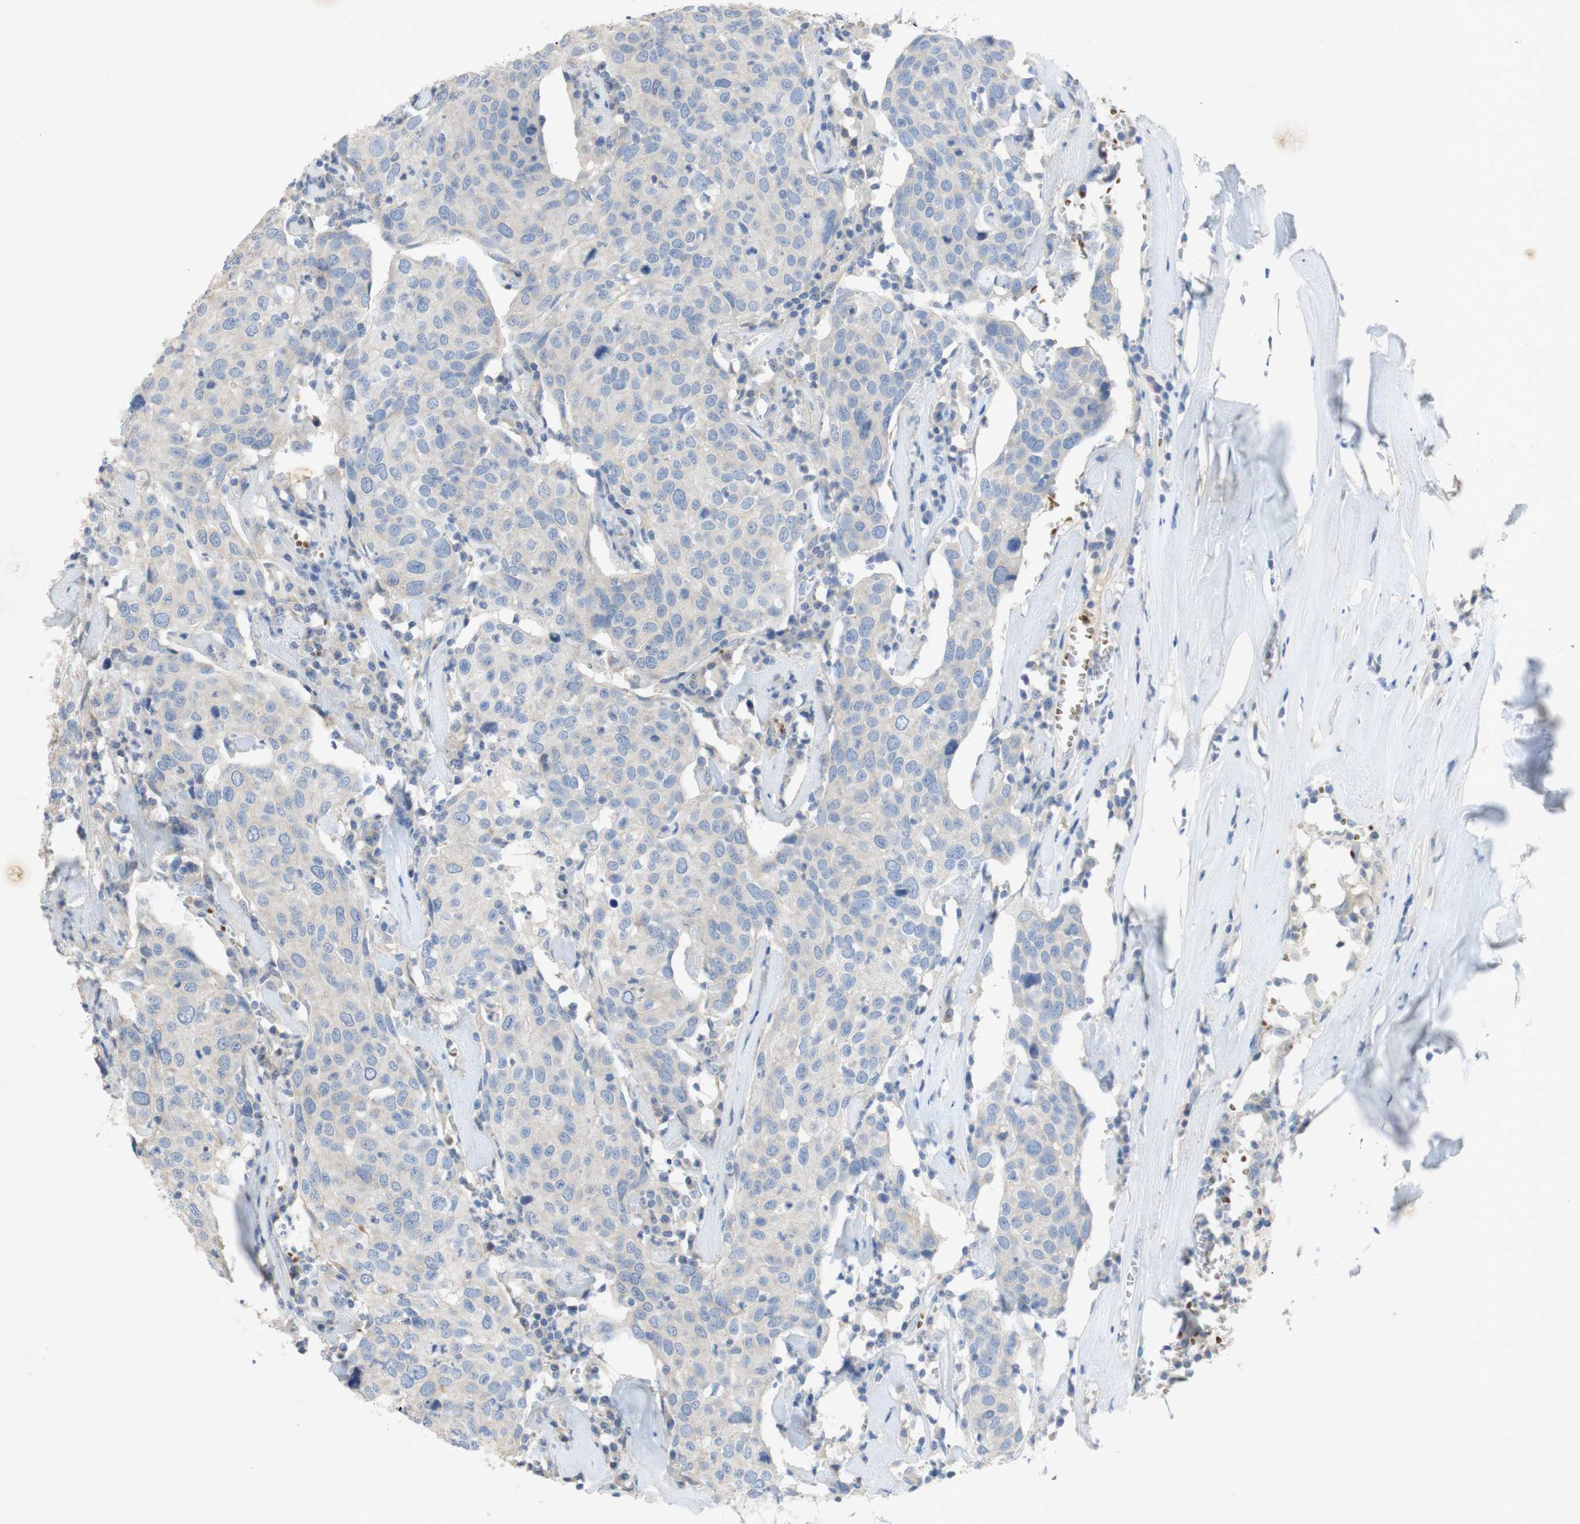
{"staining": {"intensity": "negative", "quantity": "none", "location": "none"}, "tissue": "head and neck cancer", "cell_type": "Tumor cells", "image_type": "cancer", "snomed": [{"axis": "morphology", "description": "Adenocarcinoma, NOS"}, {"axis": "topography", "description": "Salivary gland"}, {"axis": "topography", "description": "Head-Neck"}], "caption": "Immunohistochemistry micrograph of neoplastic tissue: human head and neck adenocarcinoma stained with DAB reveals no significant protein positivity in tumor cells. Nuclei are stained in blue.", "gene": "EPO", "patient": {"sex": "female", "age": 65}}